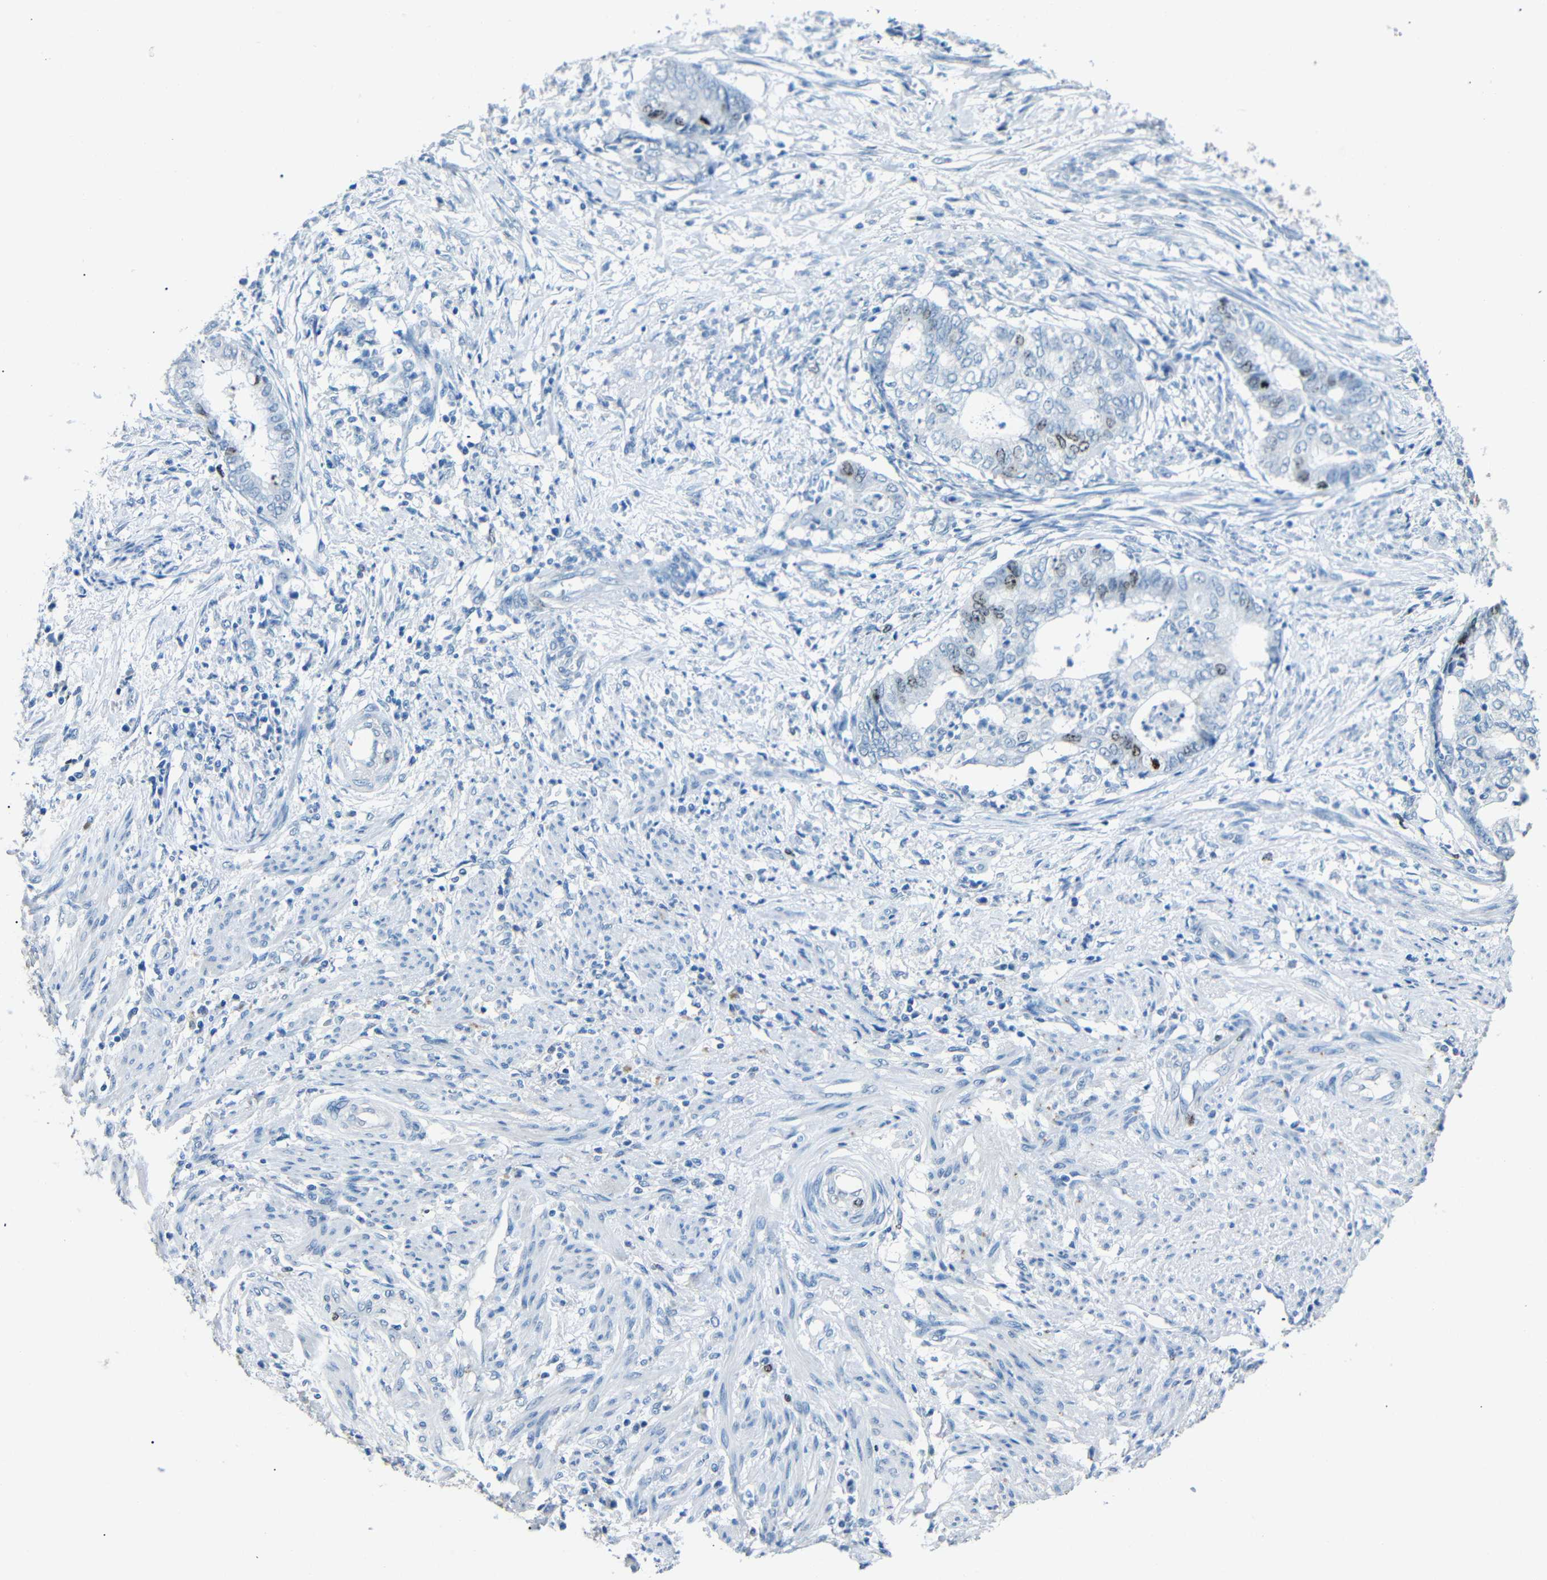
{"staining": {"intensity": "moderate", "quantity": "<25%", "location": "nuclear"}, "tissue": "endometrial cancer", "cell_type": "Tumor cells", "image_type": "cancer", "snomed": [{"axis": "morphology", "description": "Necrosis, NOS"}, {"axis": "morphology", "description": "Adenocarcinoma, NOS"}, {"axis": "topography", "description": "Endometrium"}], "caption": "Tumor cells exhibit low levels of moderate nuclear staining in about <25% of cells in human adenocarcinoma (endometrial). The staining was performed using DAB, with brown indicating positive protein expression. Nuclei are stained blue with hematoxylin.", "gene": "INCENP", "patient": {"sex": "female", "age": 79}}